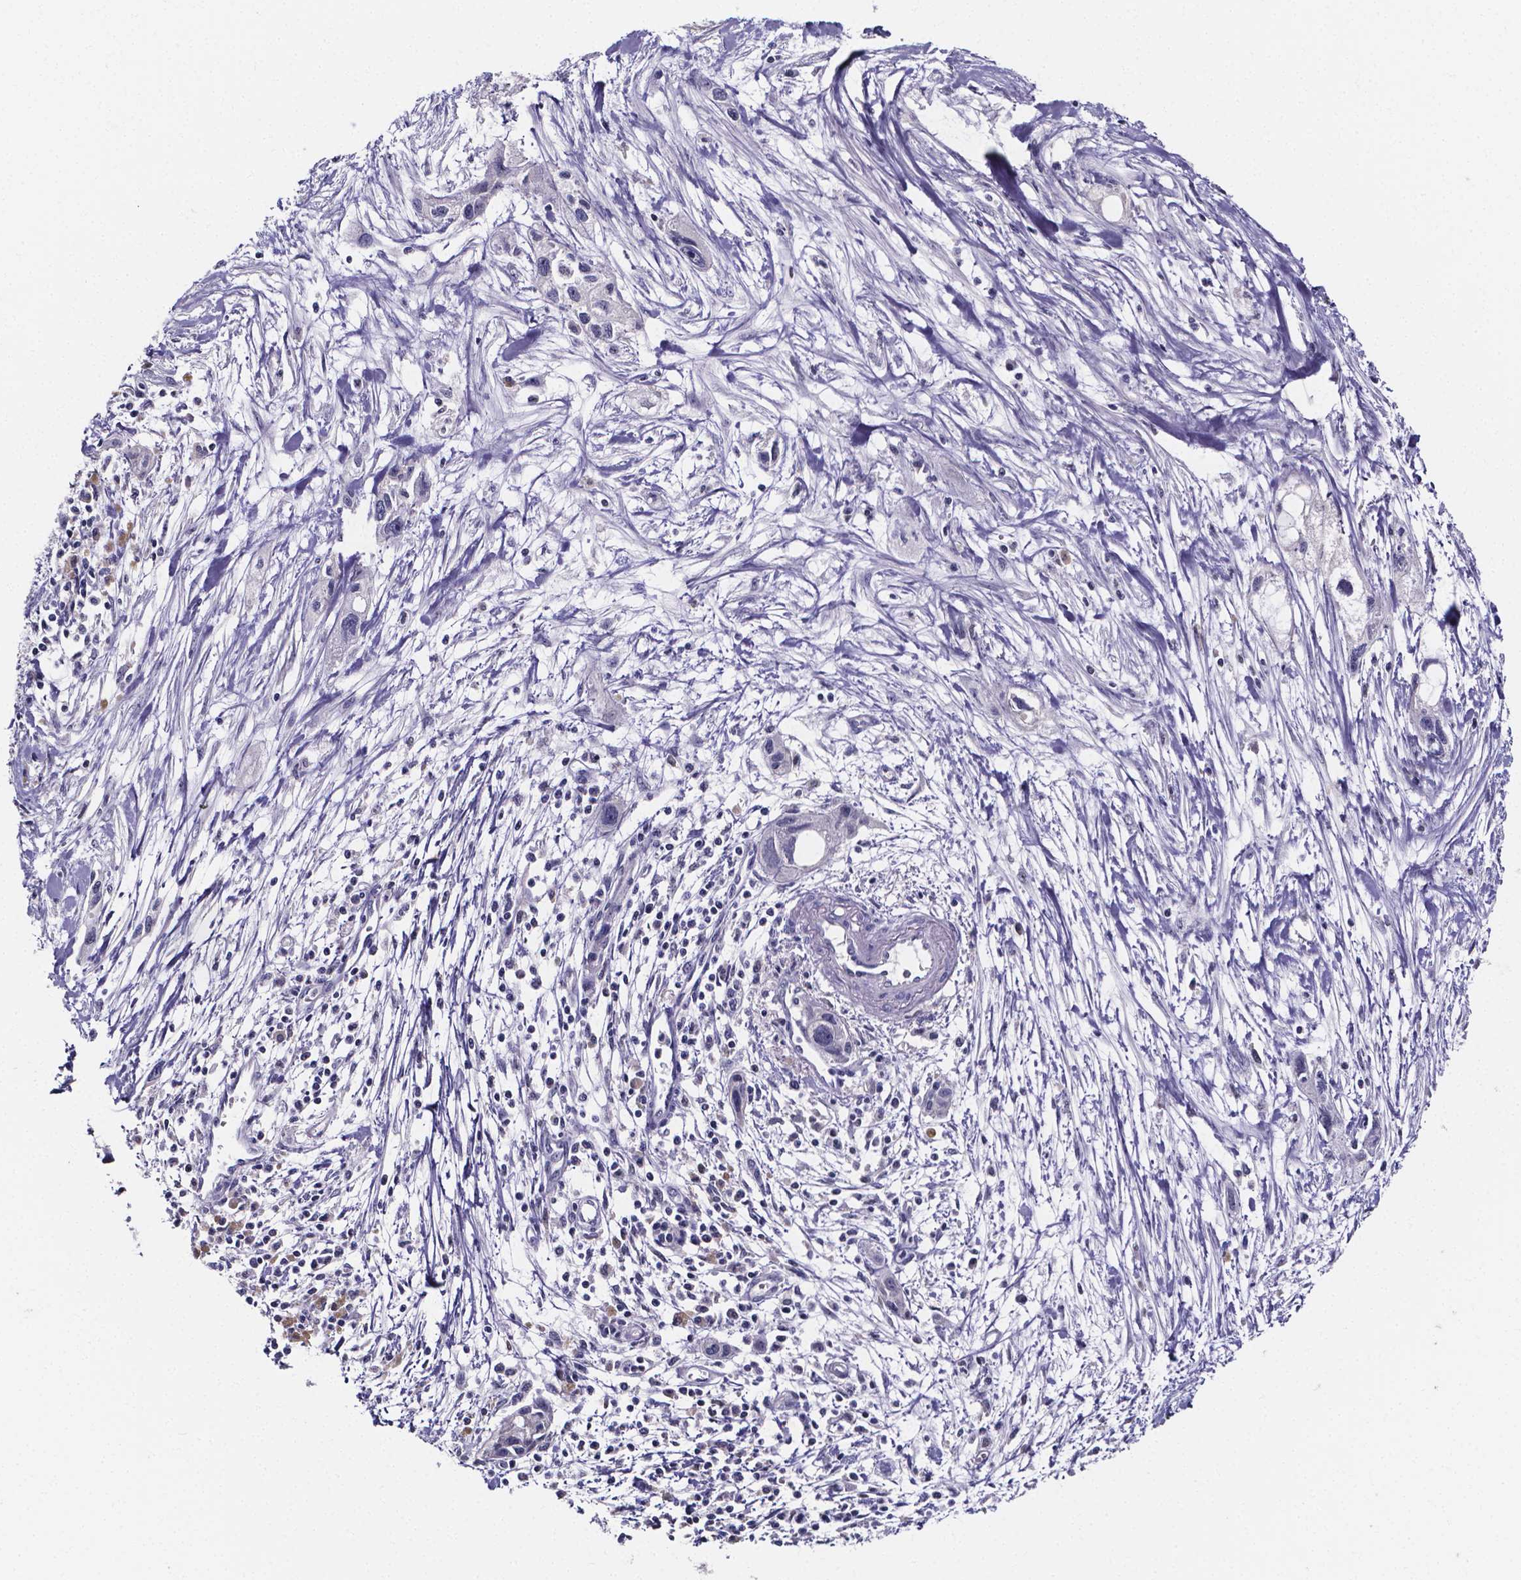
{"staining": {"intensity": "negative", "quantity": "none", "location": "none"}, "tissue": "pancreatic cancer", "cell_type": "Tumor cells", "image_type": "cancer", "snomed": [{"axis": "morphology", "description": "Adenocarcinoma, NOS"}, {"axis": "topography", "description": "Pancreas"}], "caption": "Histopathology image shows no protein expression in tumor cells of adenocarcinoma (pancreatic) tissue.", "gene": "IZUMO1", "patient": {"sex": "female", "age": 61}}